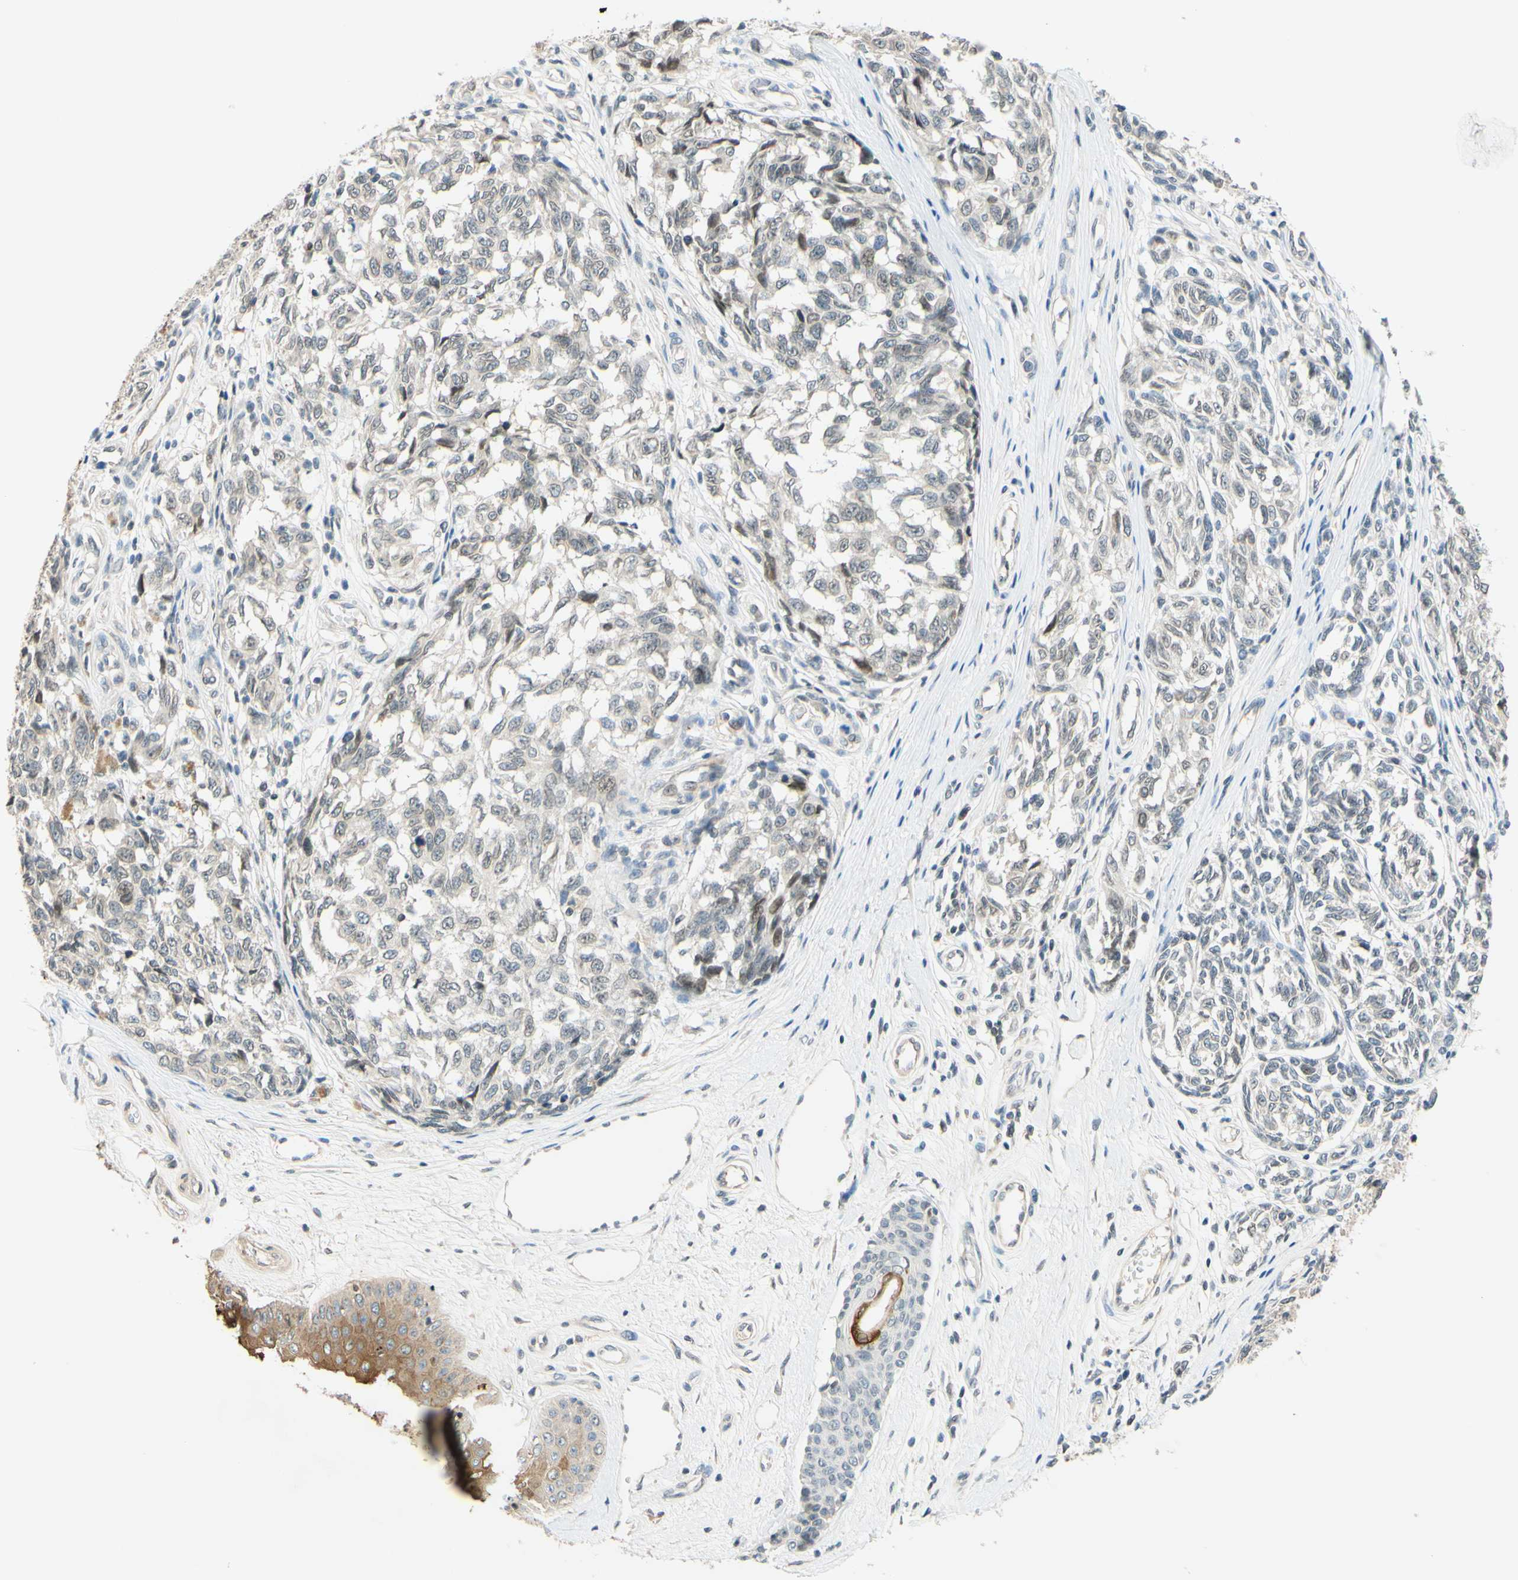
{"staining": {"intensity": "negative", "quantity": "none", "location": "none"}, "tissue": "melanoma", "cell_type": "Tumor cells", "image_type": "cancer", "snomed": [{"axis": "morphology", "description": "Malignant melanoma, NOS"}, {"axis": "topography", "description": "Skin"}], "caption": "Image shows no significant protein expression in tumor cells of malignant melanoma. (DAB immunohistochemistry (IHC) visualized using brightfield microscopy, high magnification).", "gene": "C2CD2L", "patient": {"sex": "female", "age": 64}}